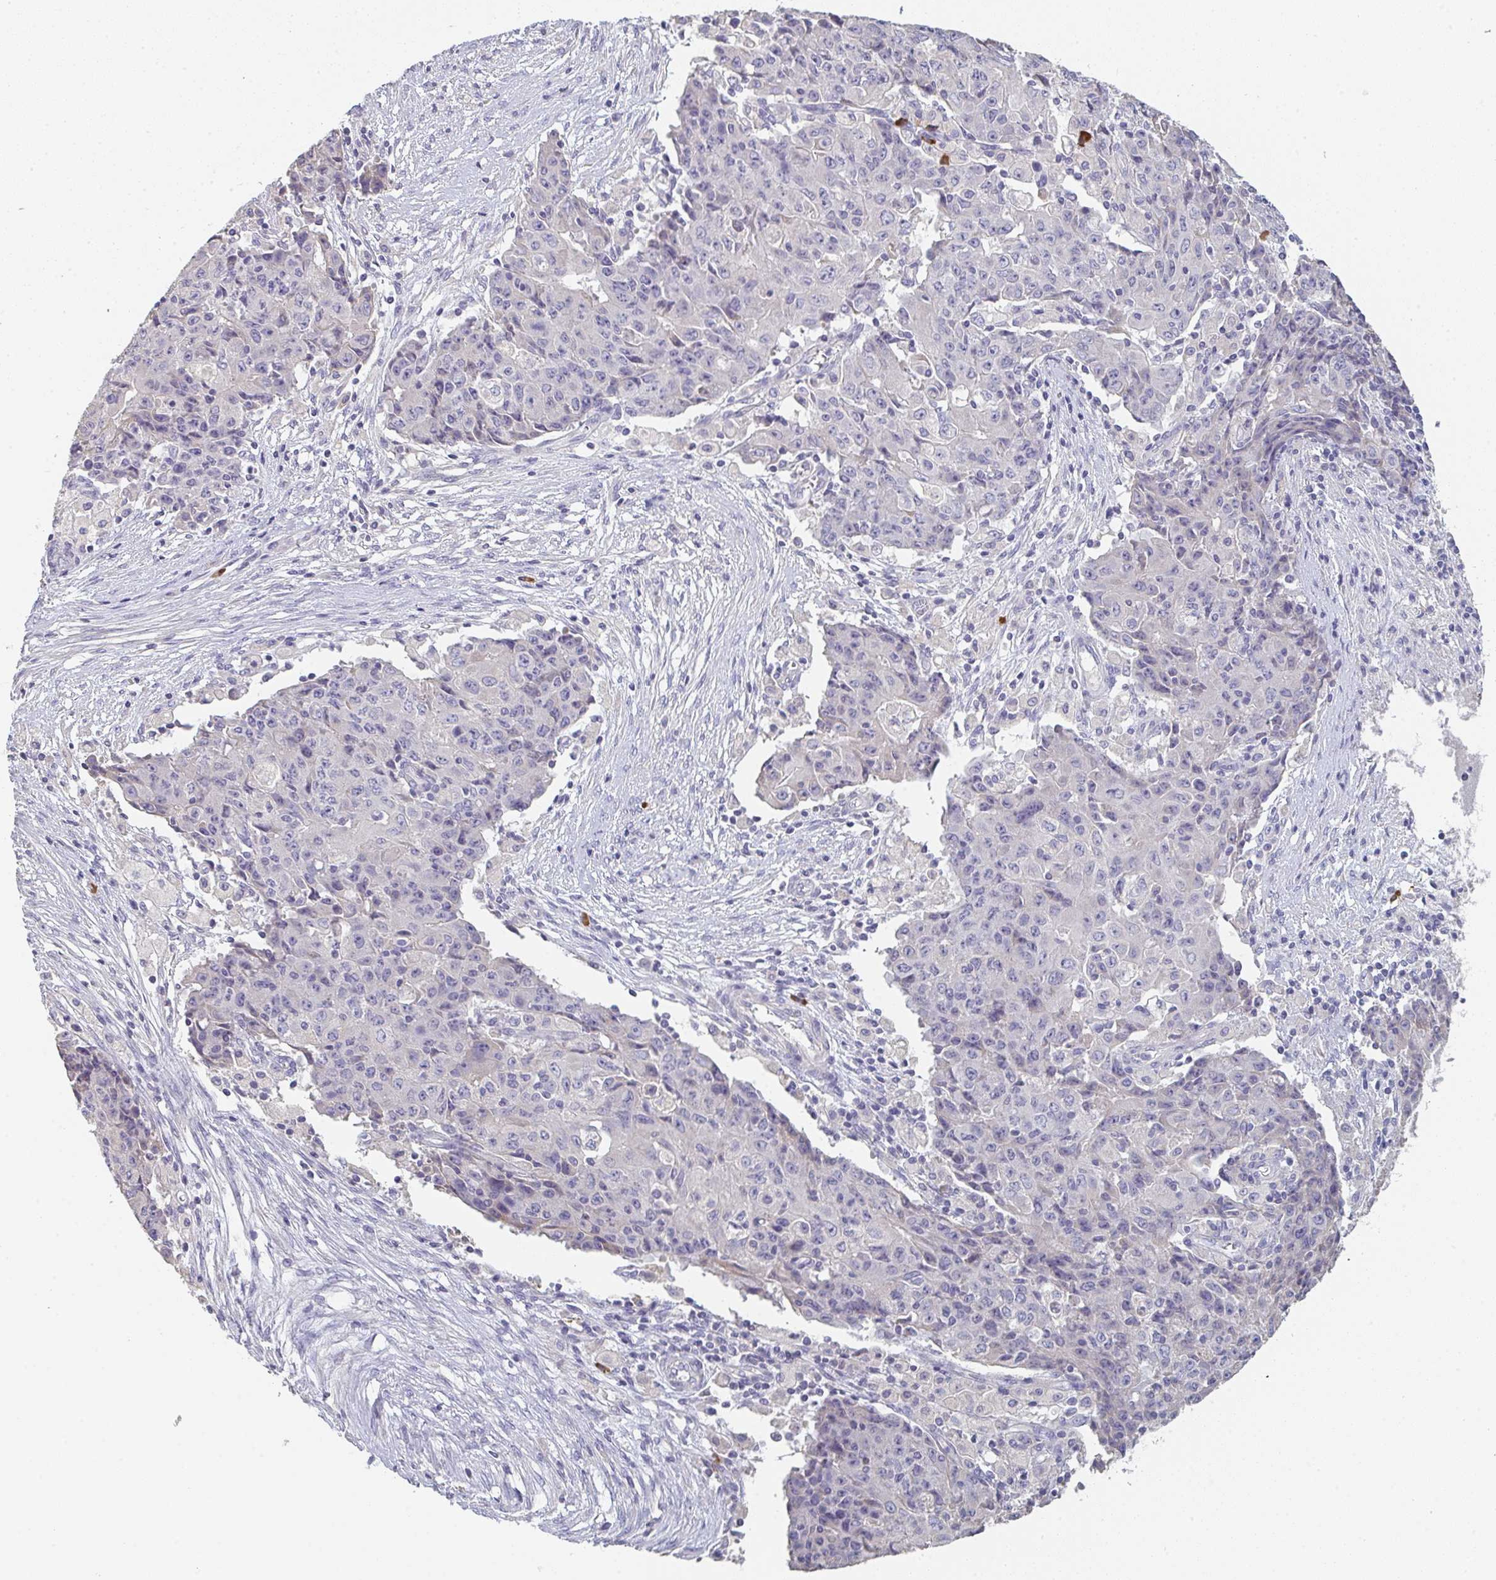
{"staining": {"intensity": "negative", "quantity": "none", "location": "none"}, "tissue": "ovarian cancer", "cell_type": "Tumor cells", "image_type": "cancer", "snomed": [{"axis": "morphology", "description": "Carcinoma, endometroid"}, {"axis": "topography", "description": "Ovary"}], "caption": "This is a histopathology image of immunohistochemistry staining of ovarian endometroid carcinoma, which shows no positivity in tumor cells.", "gene": "ZNF215", "patient": {"sex": "female", "age": 42}}